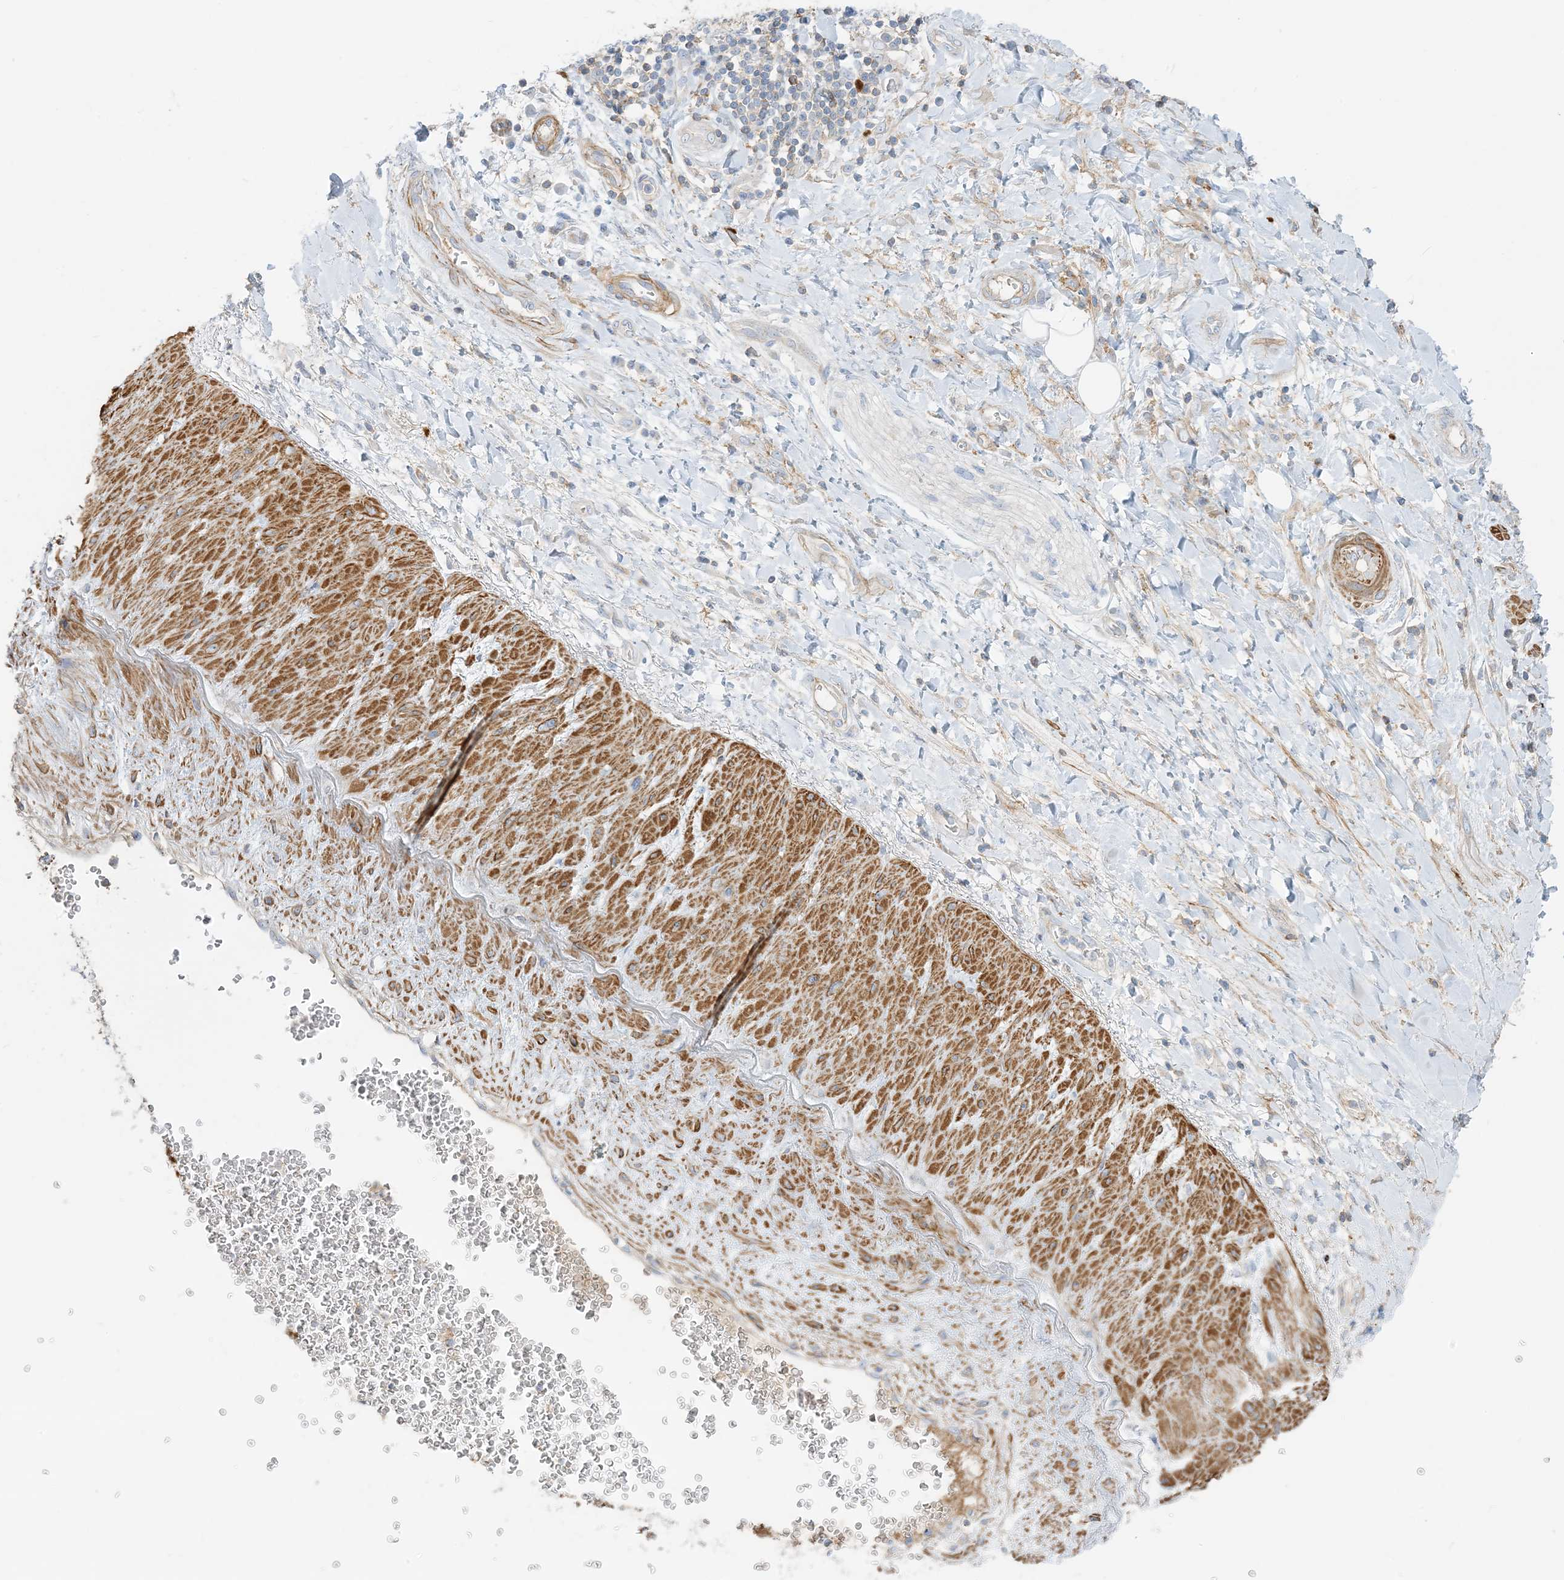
{"staining": {"intensity": "negative", "quantity": "none", "location": "none"}, "tissue": "adipose tissue", "cell_type": "Adipocytes", "image_type": "normal", "snomed": [{"axis": "morphology", "description": "Normal tissue, NOS"}, {"axis": "morphology", "description": "Adenocarcinoma, NOS"}, {"axis": "topography", "description": "Pancreas"}, {"axis": "topography", "description": "Peripheral nerve tissue"}], "caption": "Photomicrograph shows no significant protein positivity in adipocytes of unremarkable adipose tissue. (Immunohistochemistry, brightfield microscopy, high magnification).", "gene": "GTF3C2", "patient": {"sex": "male", "age": 59}}